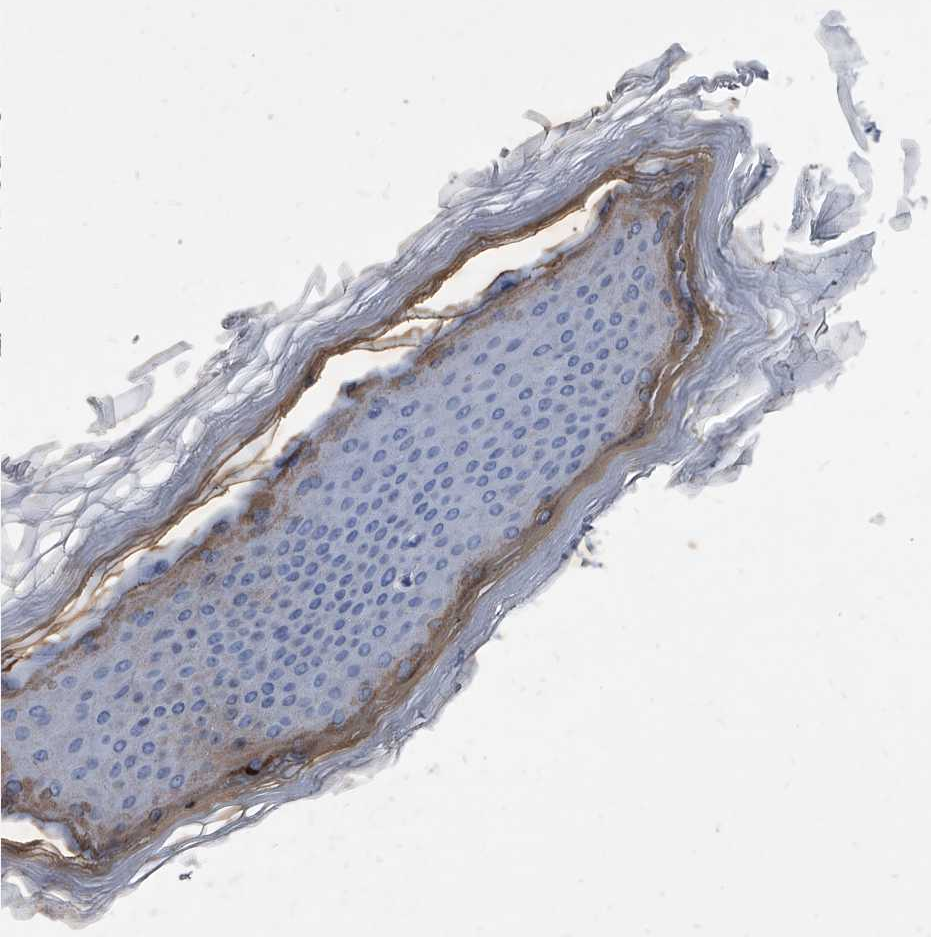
{"staining": {"intensity": "negative", "quantity": "none", "location": "none"}, "tissue": "skin", "cell_type": "Fibroblasts", "image_type": "normal", "snomed": [{"axis": "morphology", "description": "Normal tissue, NOS"}, {"axis": "topography", "description": "Skin"}], "caption": "Immunohistochemical staining of normal skin demonstrates no significant staining in fibroblasts.", "gene": "BCAS1", "patient": {"sex": "female", "age": 27}}